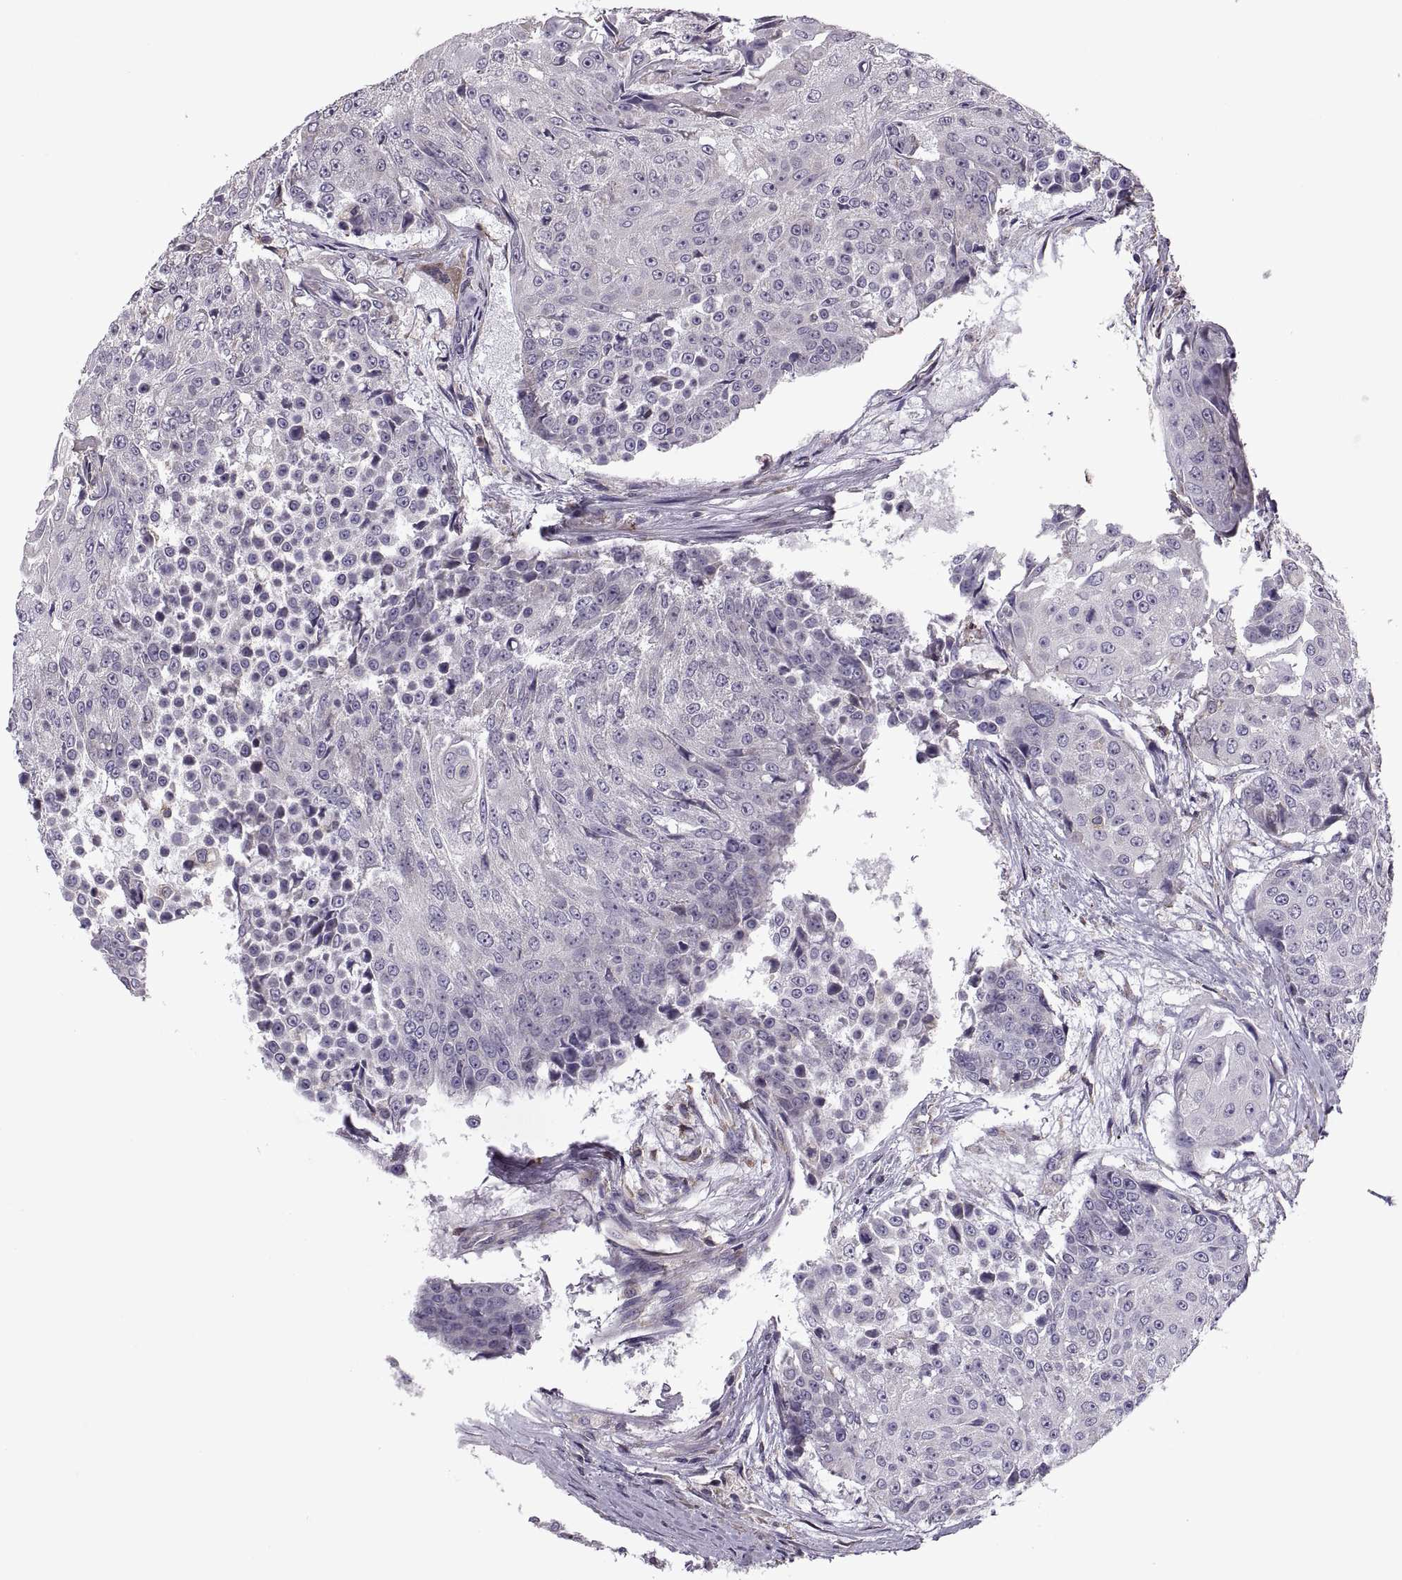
{"staining": {"intensity": "negative", "quantity": "none", "location": "none"}, "tissue": "urothelial cancer", "cell_type": "Tumor cells", "image_type": "cancer", "snomed": [{"axis": "morphology", "description": "Urothelial carcinoma, High grade"}, {"axis": "topography", "description": "Urinary bladder"}], "caption": "There is no significant positivity in tumor cells of high-grade urothelial carcinoma.", "gene": "LETM2", "patient": {"sex": "female", "age": 63}}